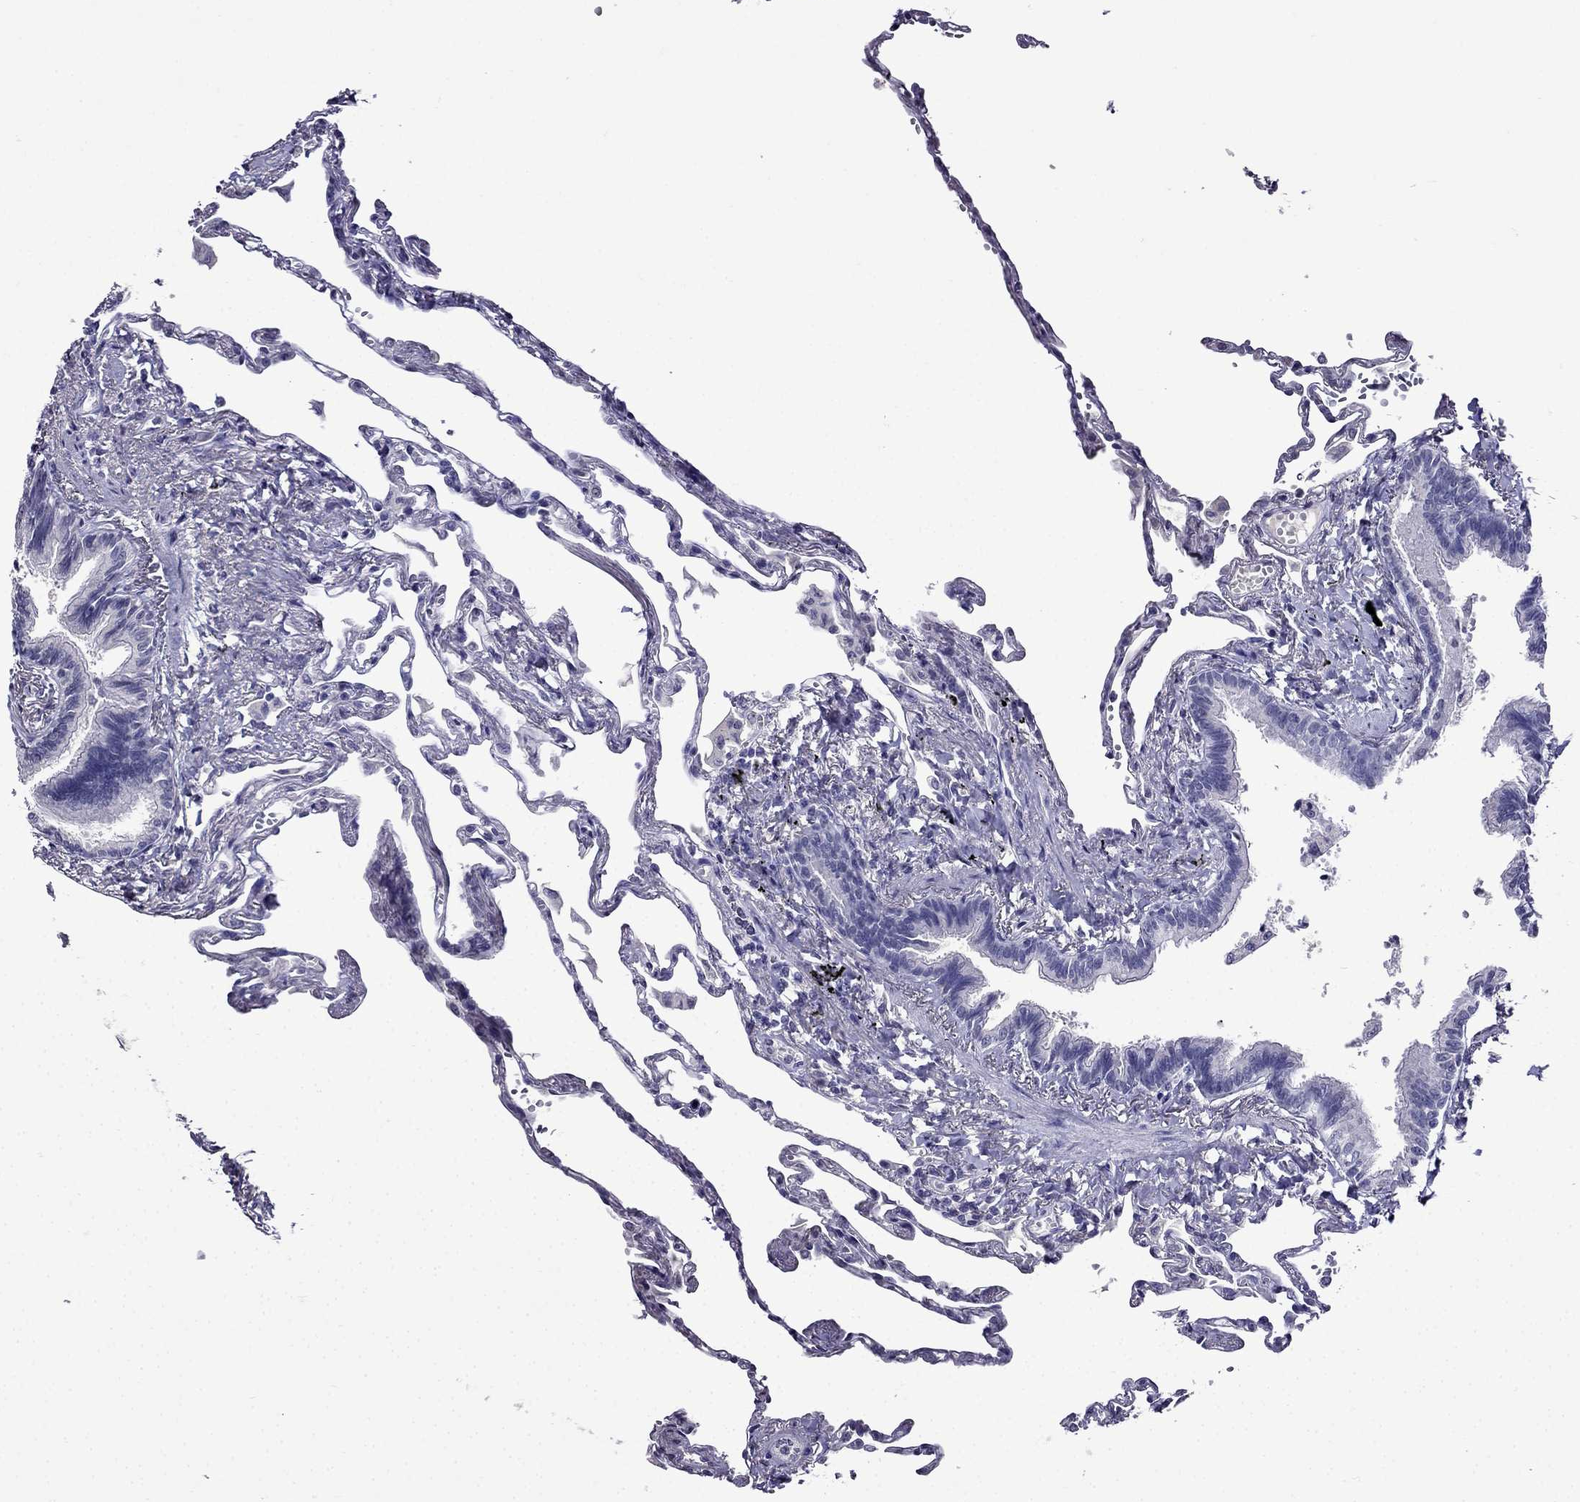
{"staining": {"intensity": "negative", "quantity": "none", "location": "none"}, "tissue": "lung", "cell_type": "Alveolar cells", "image_type": "normal", "snomed": [{"axis": "morphology", "description": "Normal tissue, NOS"}, {"axis": "topography", "description": "Lung"}], "caption": "DAB (3,3'-diaminobenzidine) immunohistochemical staining of normal human lung shows no significant positivity in alveolar cells. (DAB (3,3'-diaminobenzidine) immunohistochemistry (IHC) visualized using brightfield microscopy, high magnification).", "gene": "DNAH17", "patient": {"sex": "male", "age": 78}}